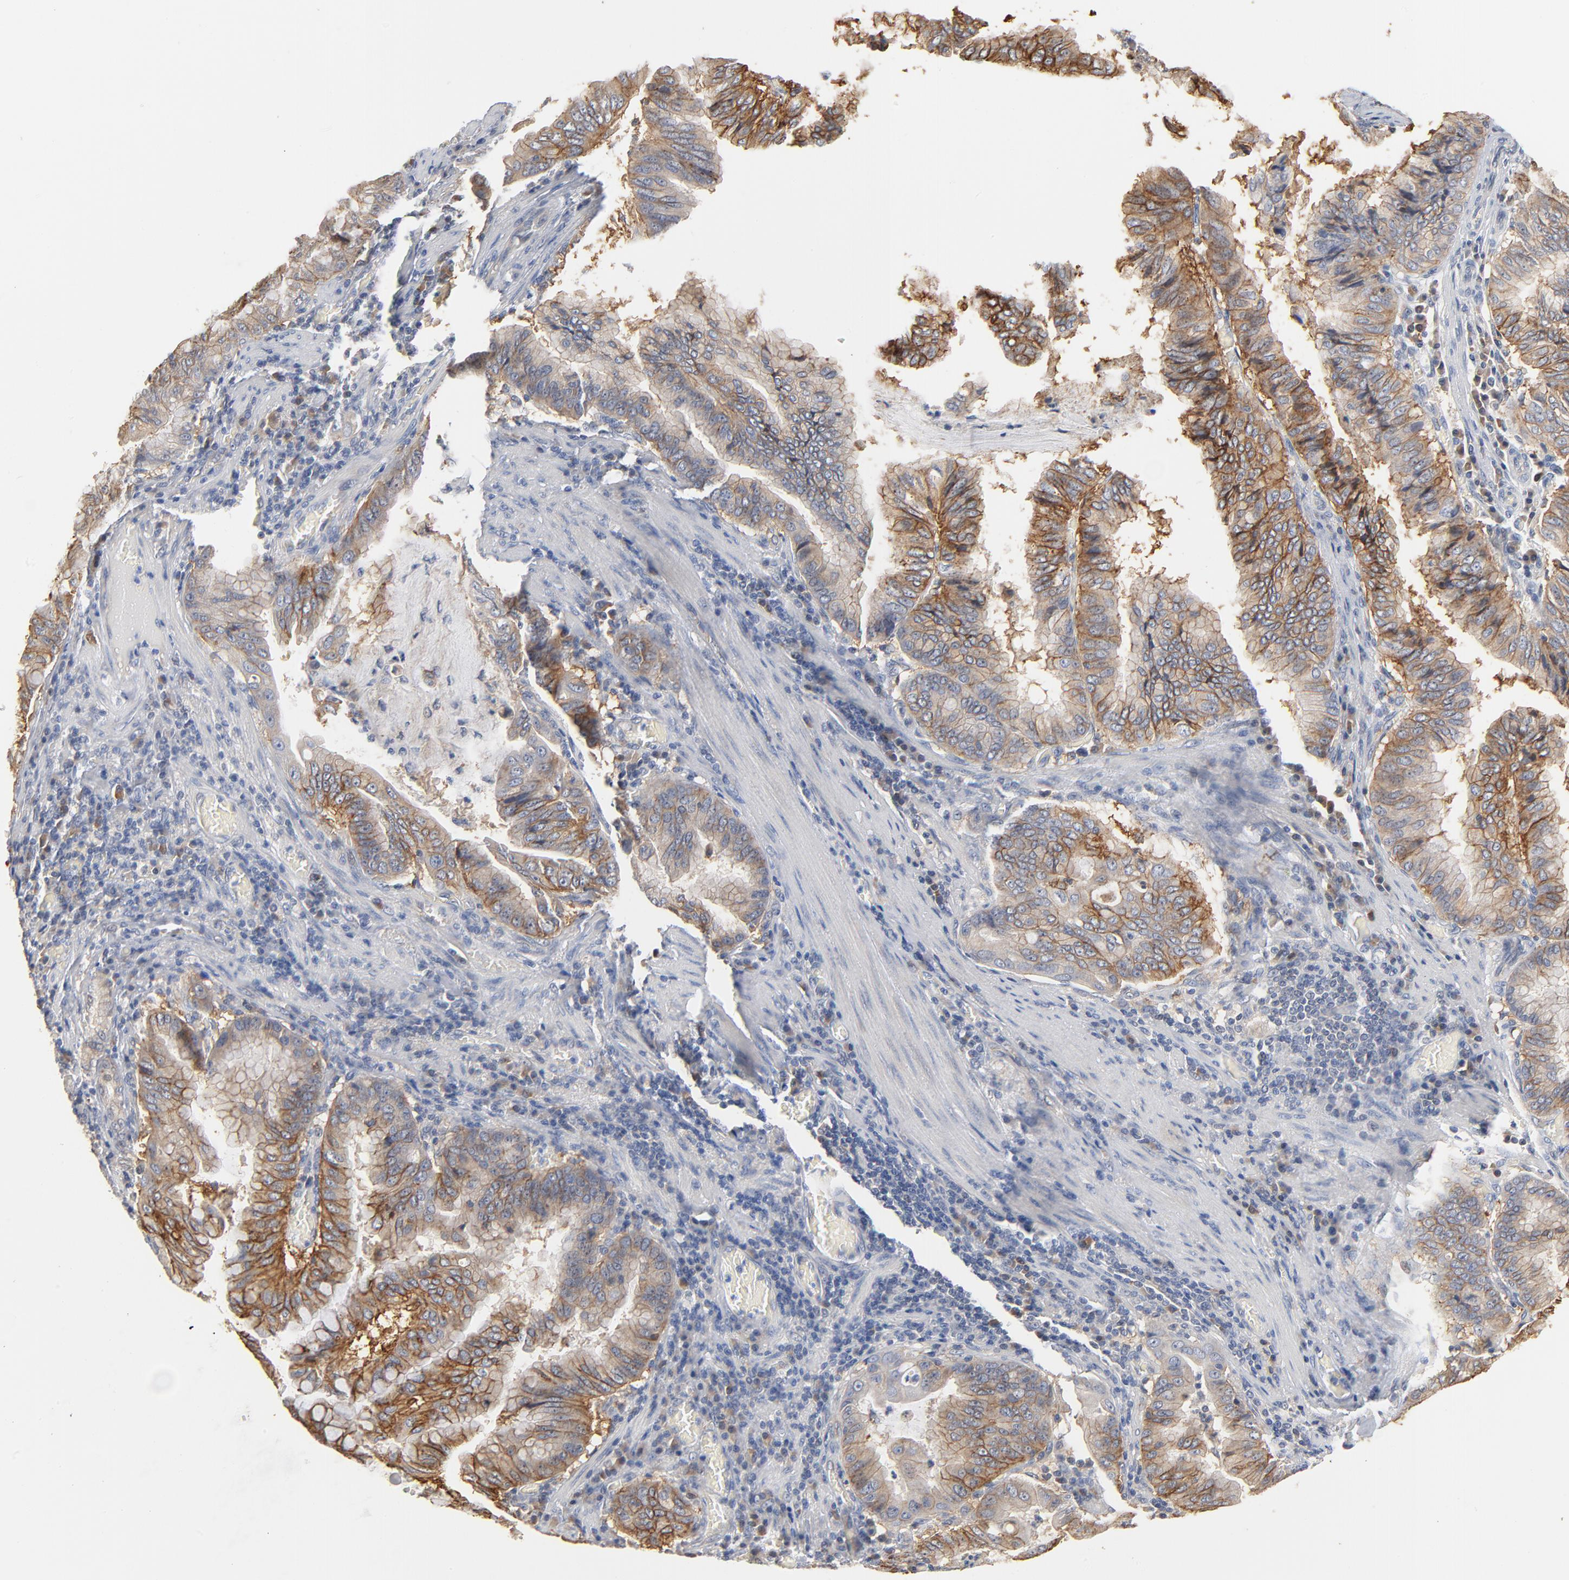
{"staining": {"intensity": "weak", "quantity": ">75%", "location": "cytoplasmic/membranous"}, "tissue": "stomach cancer", "cell_type": "Tumor cells", "image_type": "cancer", "snomed": [{"axis": "morphology", "description": "Adenocarcinoma, NOS"}, {"axis": "topography", "description": "Stomach, upper"}], "caption": "Immunohistochemistry (IHC) (DAB (3,3'-diaminobenzidine)) staining of stomach cancer demonstrates weak cytoplasmic/membranous protein positivity in about >75% of tumor cells.", "gene": "EPCAM", "patient": {"sex": "male", "age": 80}}